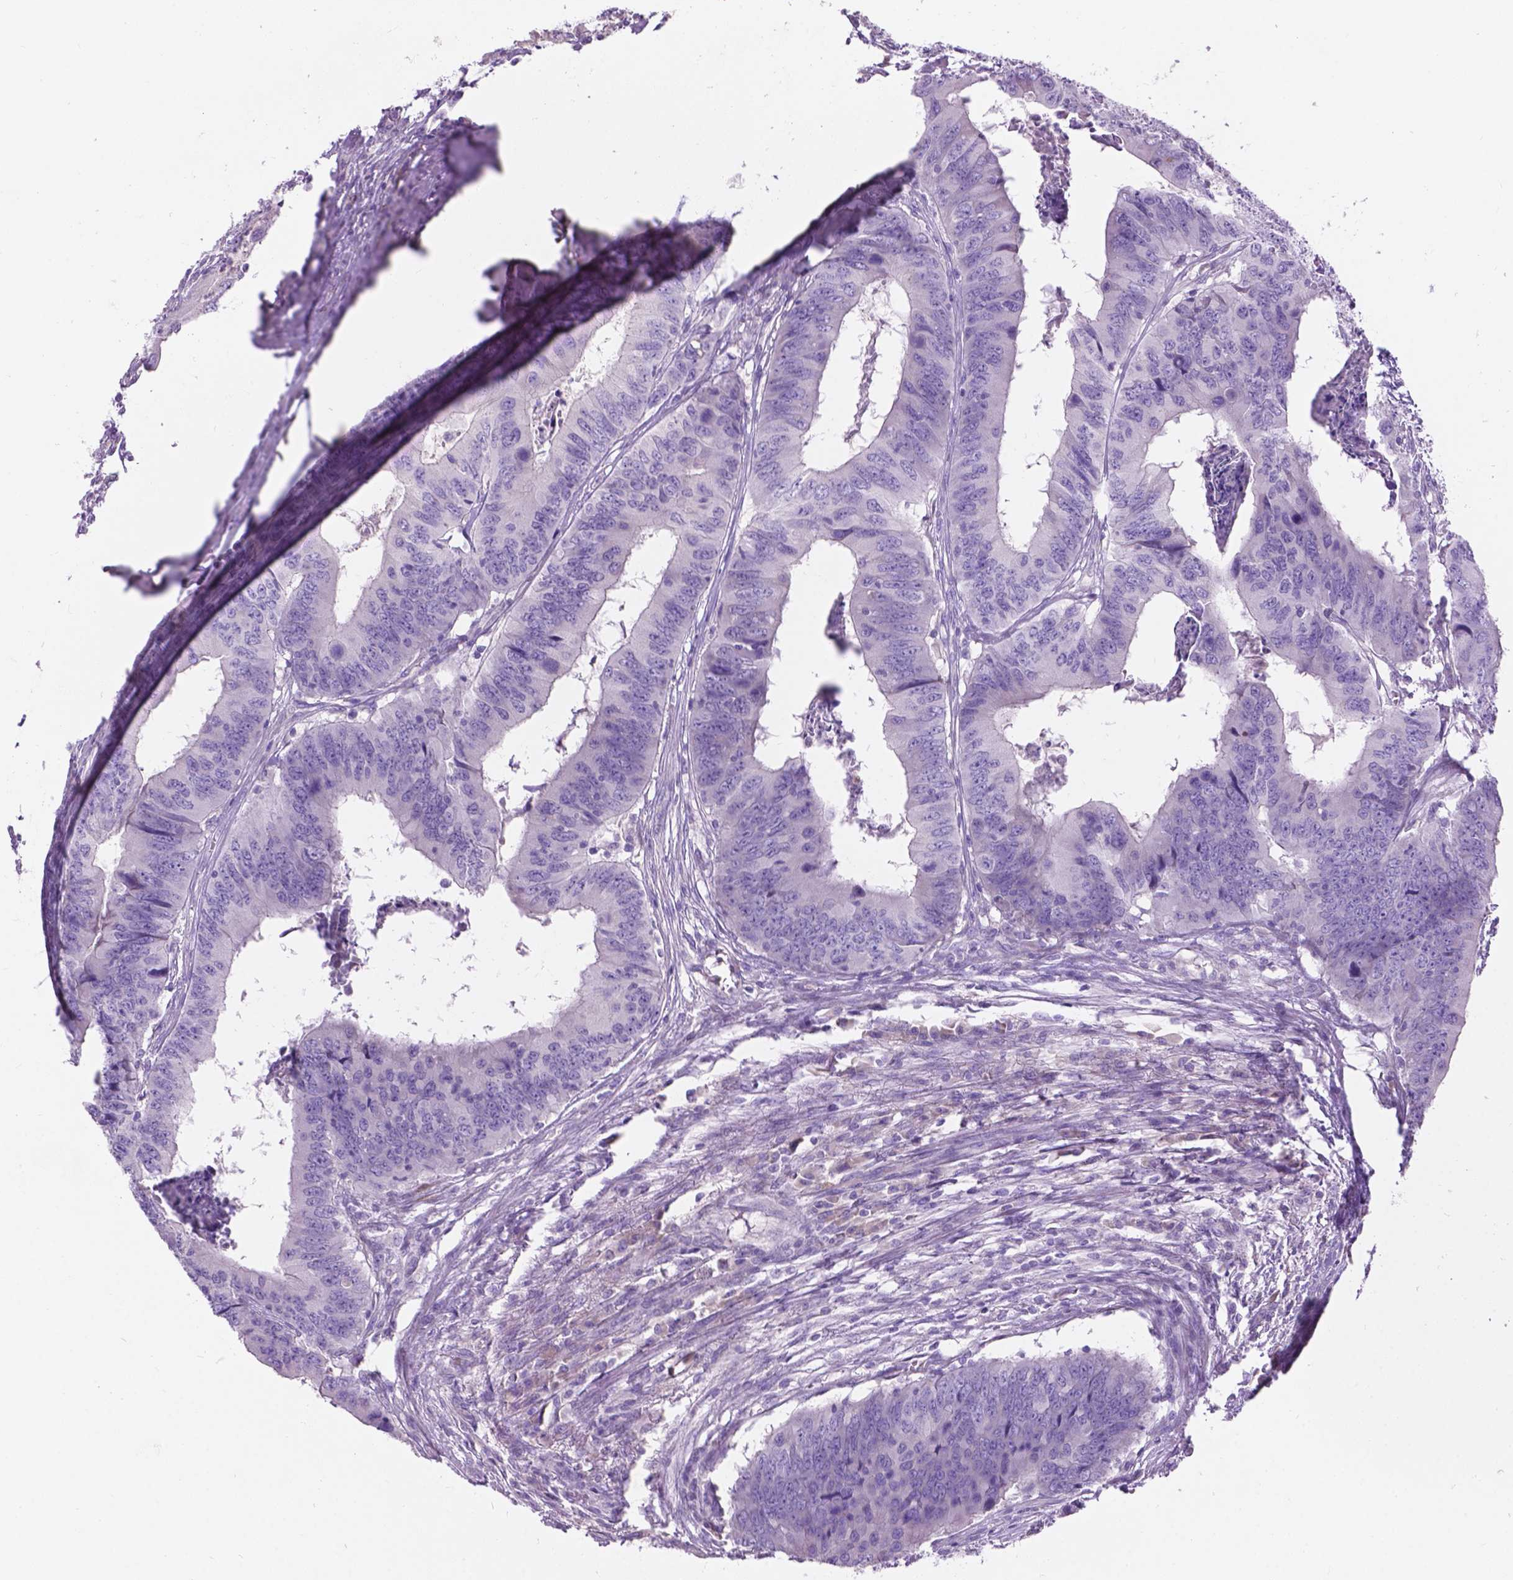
{"staining": {"intensity": "negative", "quantity": "none", "location": "none"}, "tissue": "colorectal cancer", "cell_type": "Tumor cells", "image_type": "cancer", "snomed": [{"axis": "morphology", "description": "Adenocarcinoma, NOS"}, {"axis": "topography", "description": "Colon"}], "caption": "Immunohistochemistry (IHC) micrograph of colorectal cancer (adenocarcinoma) stained for a protein (brown), which reveals no staining in tumor cells.", "gene": "NOXO1", "patient": {"sex": "male", "age": 53}}